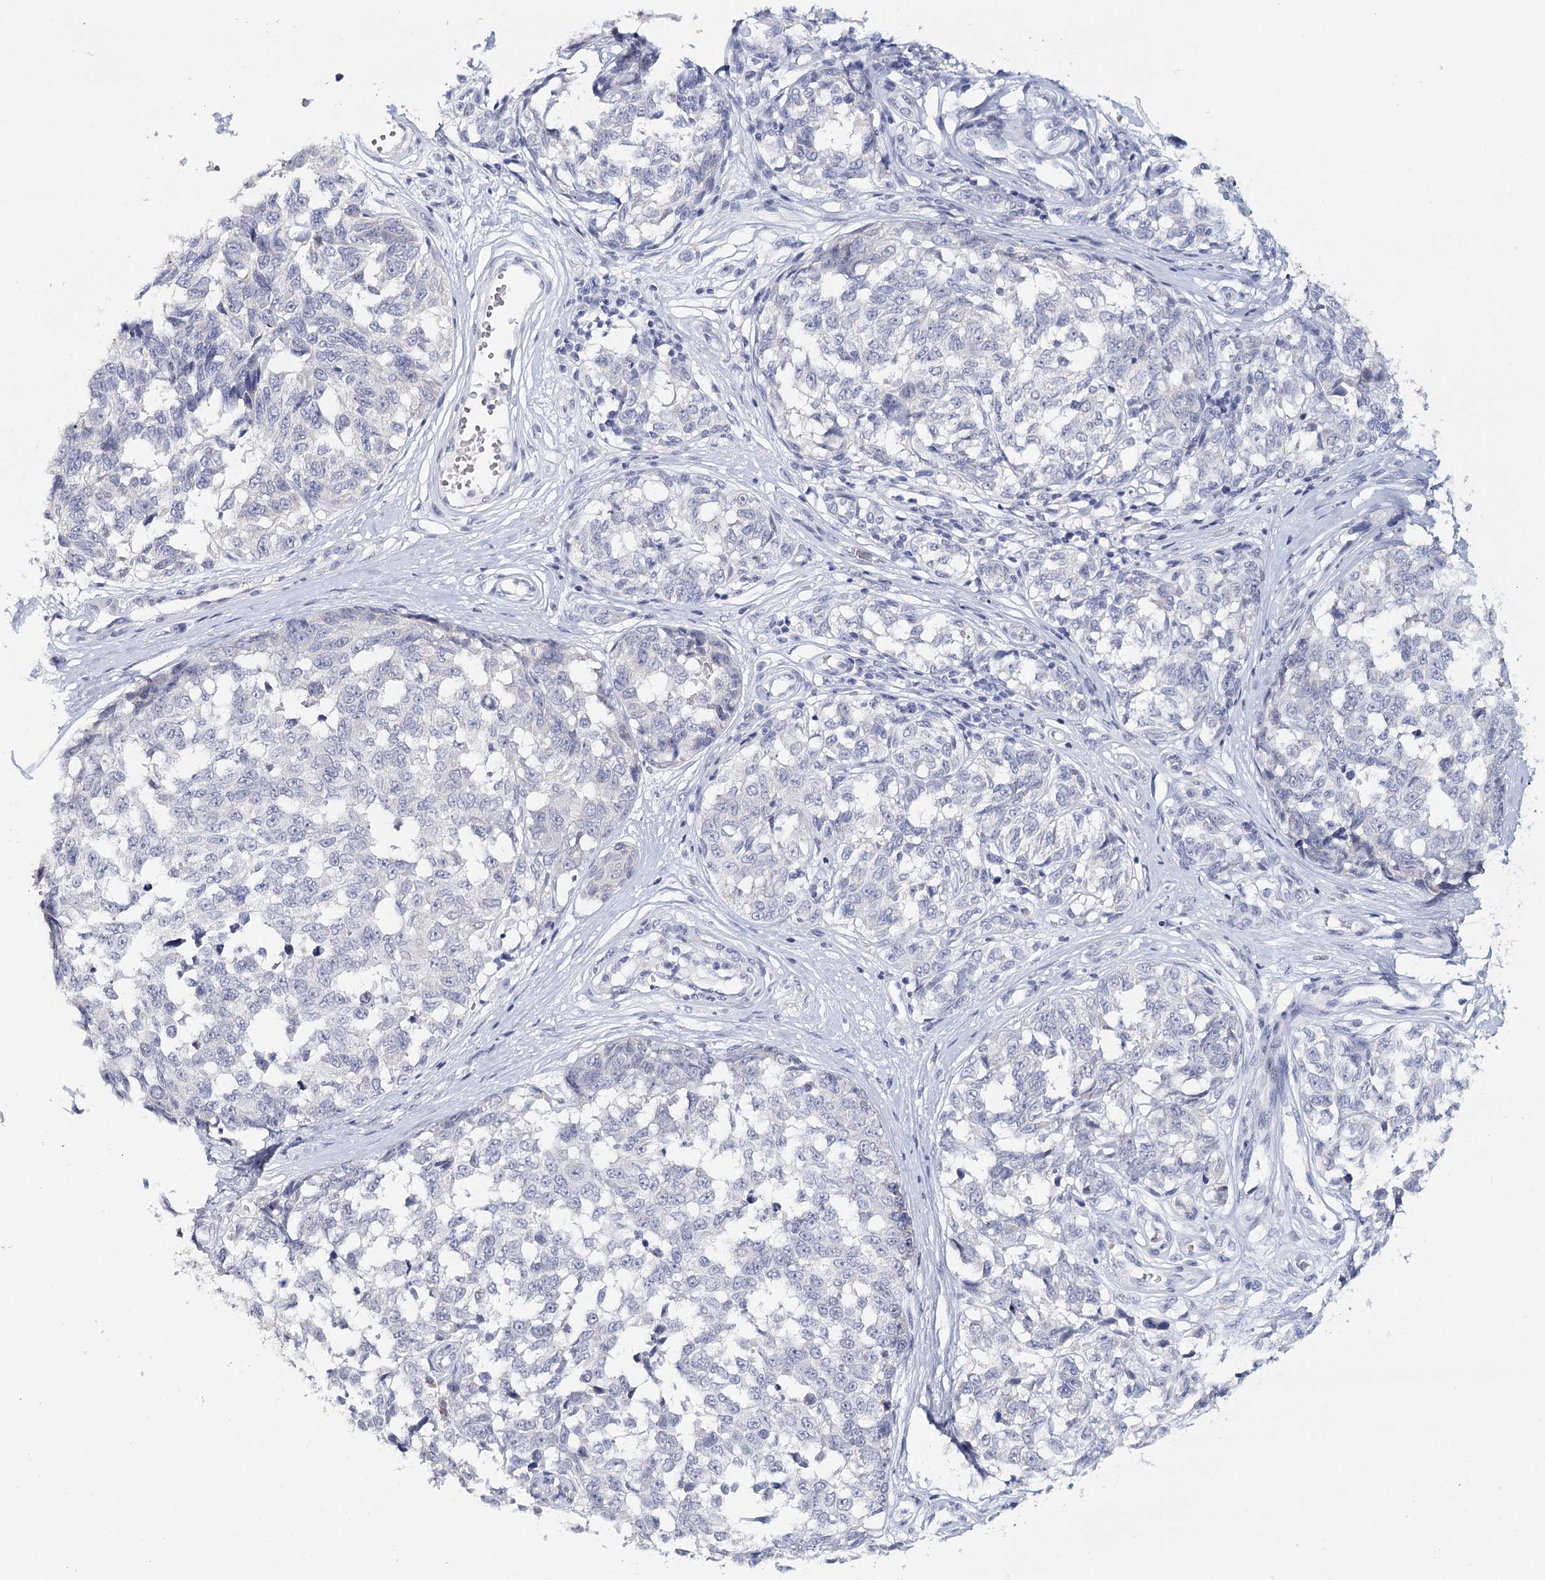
{"staining": {"intensity": "negative", "quantity": "none", "location": "none"}, "tissue": "melanoma", "cell_type": "Tumor cells", "image_type": "cancer", "snomed": [{"axis": "morphology", "description": "Malignant melanoma, NOS"}, {"axis": "topography", "description": "Skin"}], "caption": "This is an immunohistochemistry (IHC) image of human melanoma. There is no positivity in tumor cells.", "gene": "HSPA4L", "patient": {"sex": "female", "age": 64}}